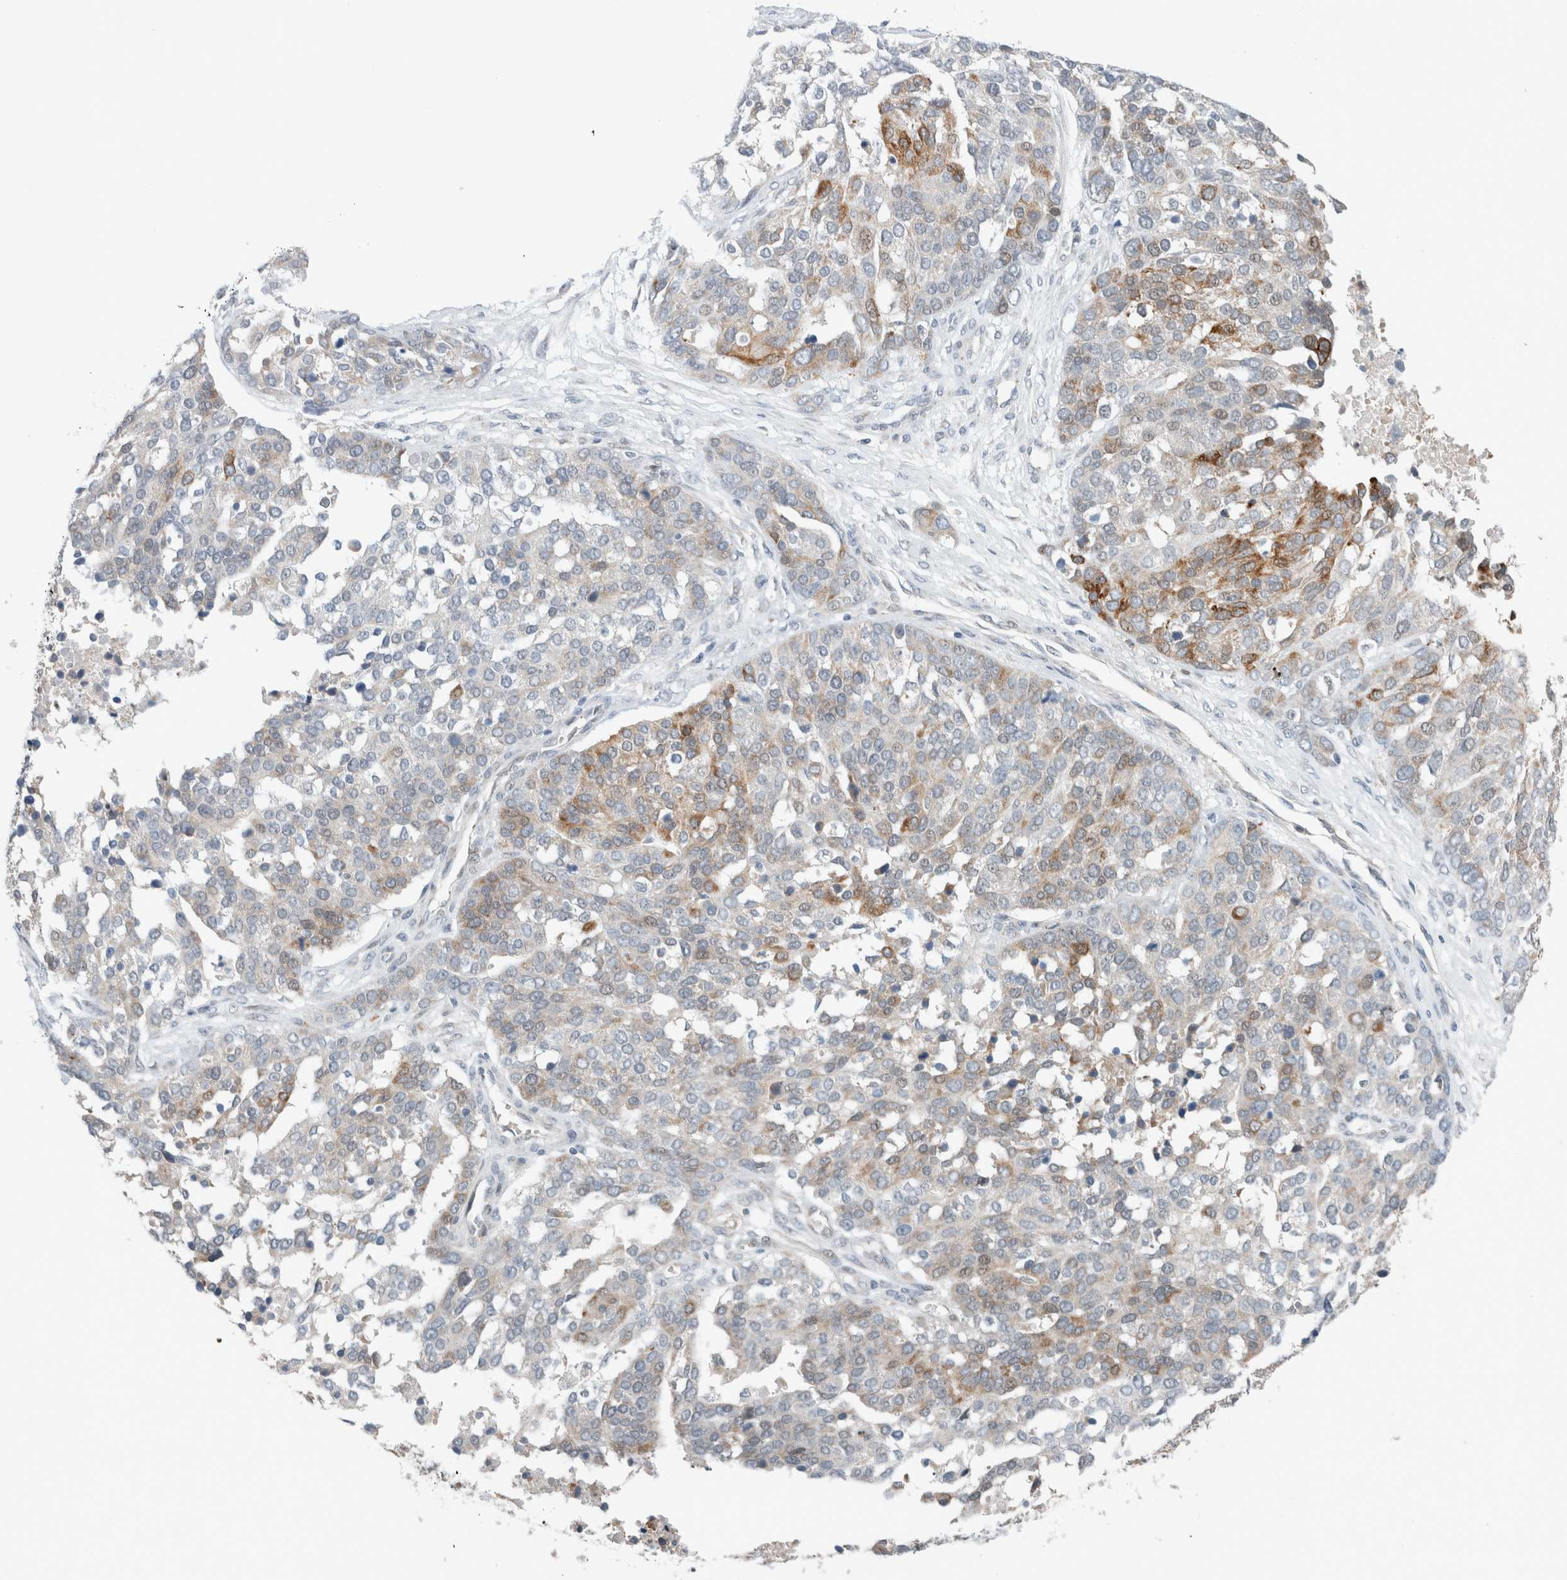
{"staining": {"intensity": "moderate", "quantity": "<25%", "location": "cytoplasmic/membranous"}, "tissue": "ovarian cancer", "cell_type": "Tumor cells", "image_type": "cancer", "snomed": [{"axis": "morphology", "description": "Cystadenocarcinoma, serous, NOS"}, {"axis": "topography", "description": "Ovary"}], "caption": "Ovarian cancer (serous cystadenocarcinoma) stained with immunohistochemistry exhibits moderate cytoplasmic/membranous expression in about <25% of tumor cells. (IHC, brightfield microscopy, high magnification).", "gene": "CRAT", "patient": {"sex": "female", "age": 44}}